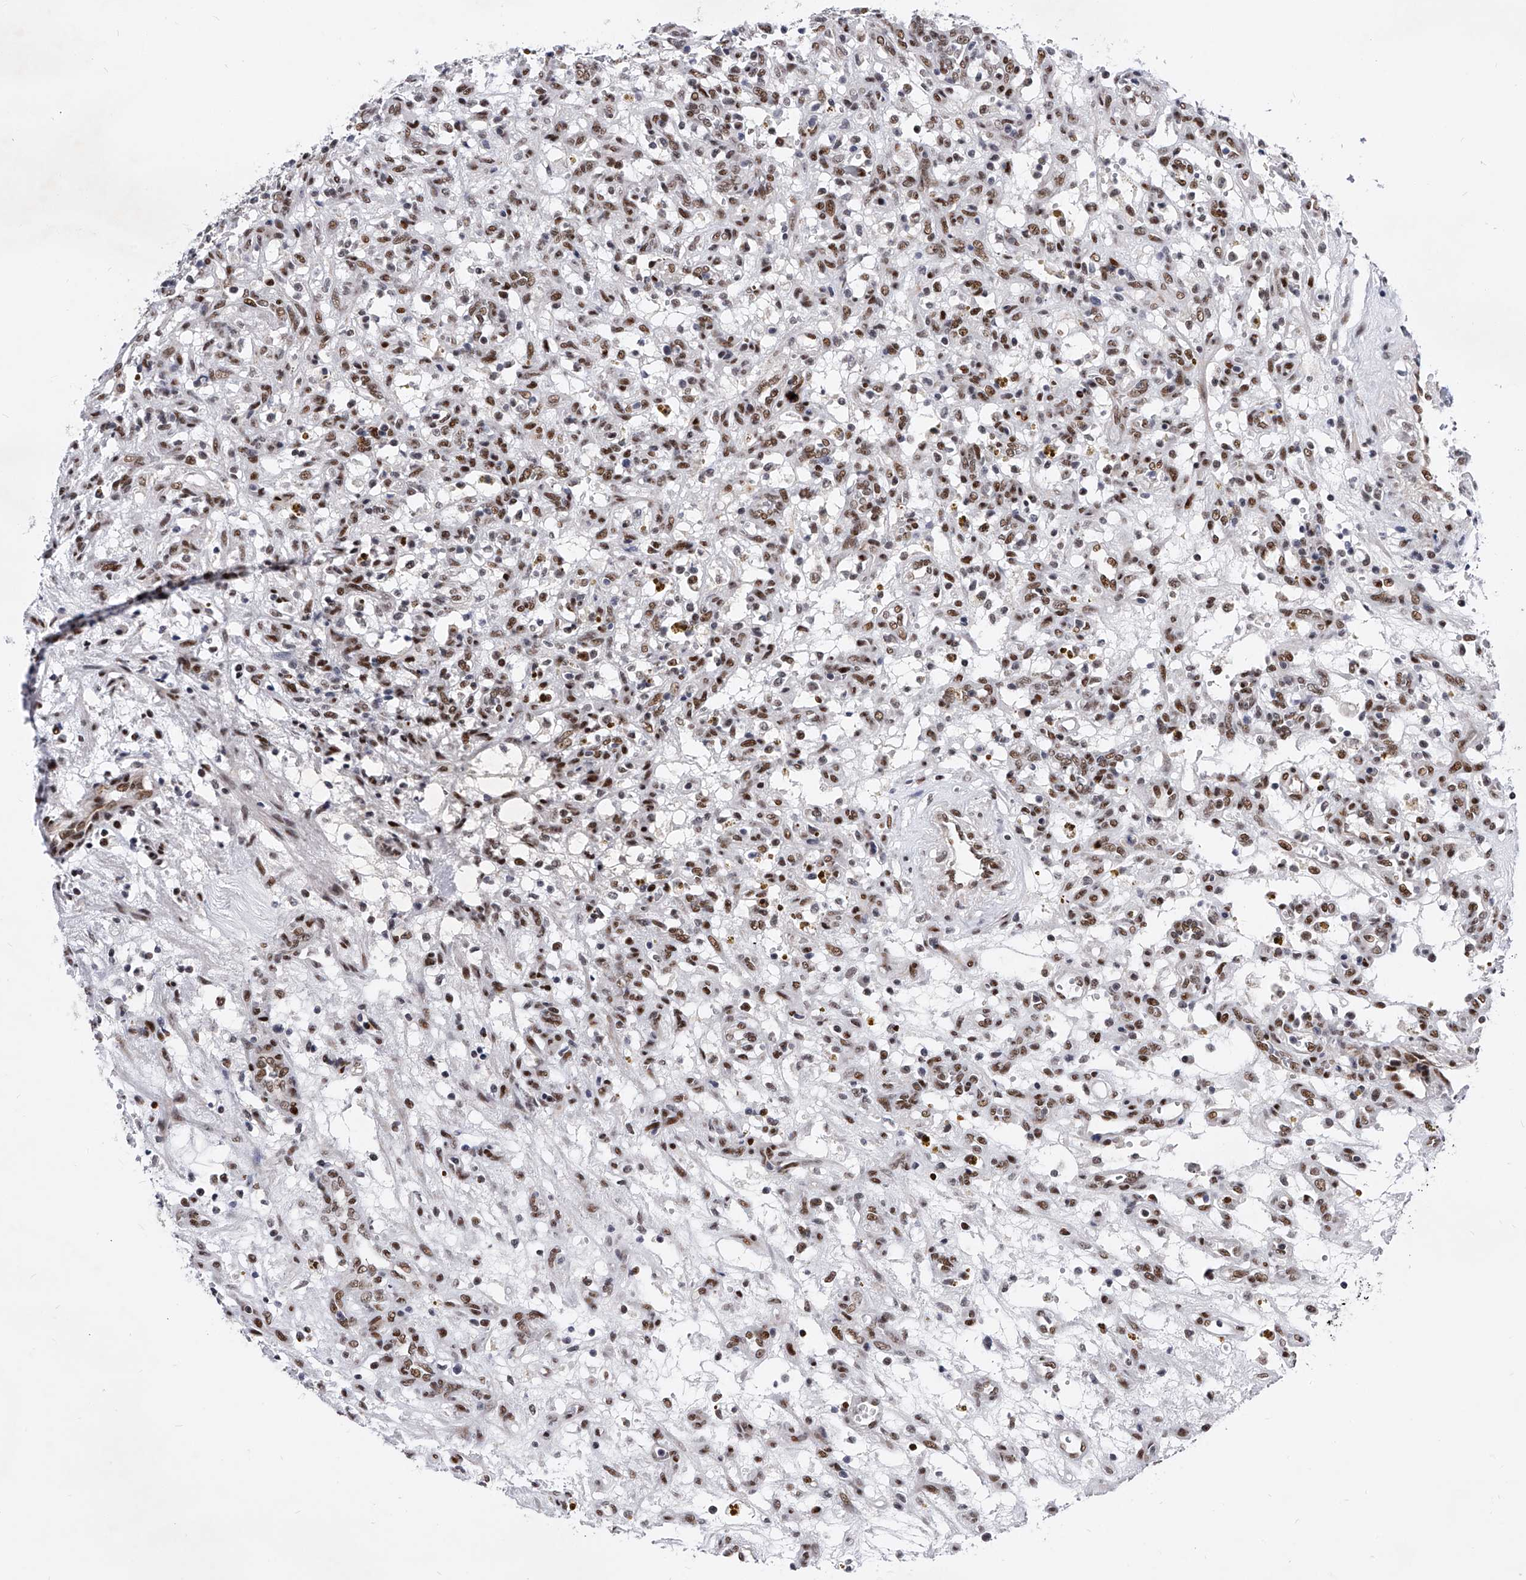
{"staining": {"intensity": "moderate", "quantity": "25%-75%", "location": "nuclear"}, "tissue": "renal cancer", "cell_type": "Tumor cells", "image_type": "cancer", "snomed": [{"axis": "morphology", "description": "Adenocarcinoma, NOS"}, {"axis": "topography", "description": "Kidney"}], "caption": "High-power microscopy captured an IHC image of renal adenocarcinoma, revealing moderate nuclear expression in about 25%-75% of tumor cells.", "gene": "TESK2", "patient": {"sex": "female", "age": 57}}